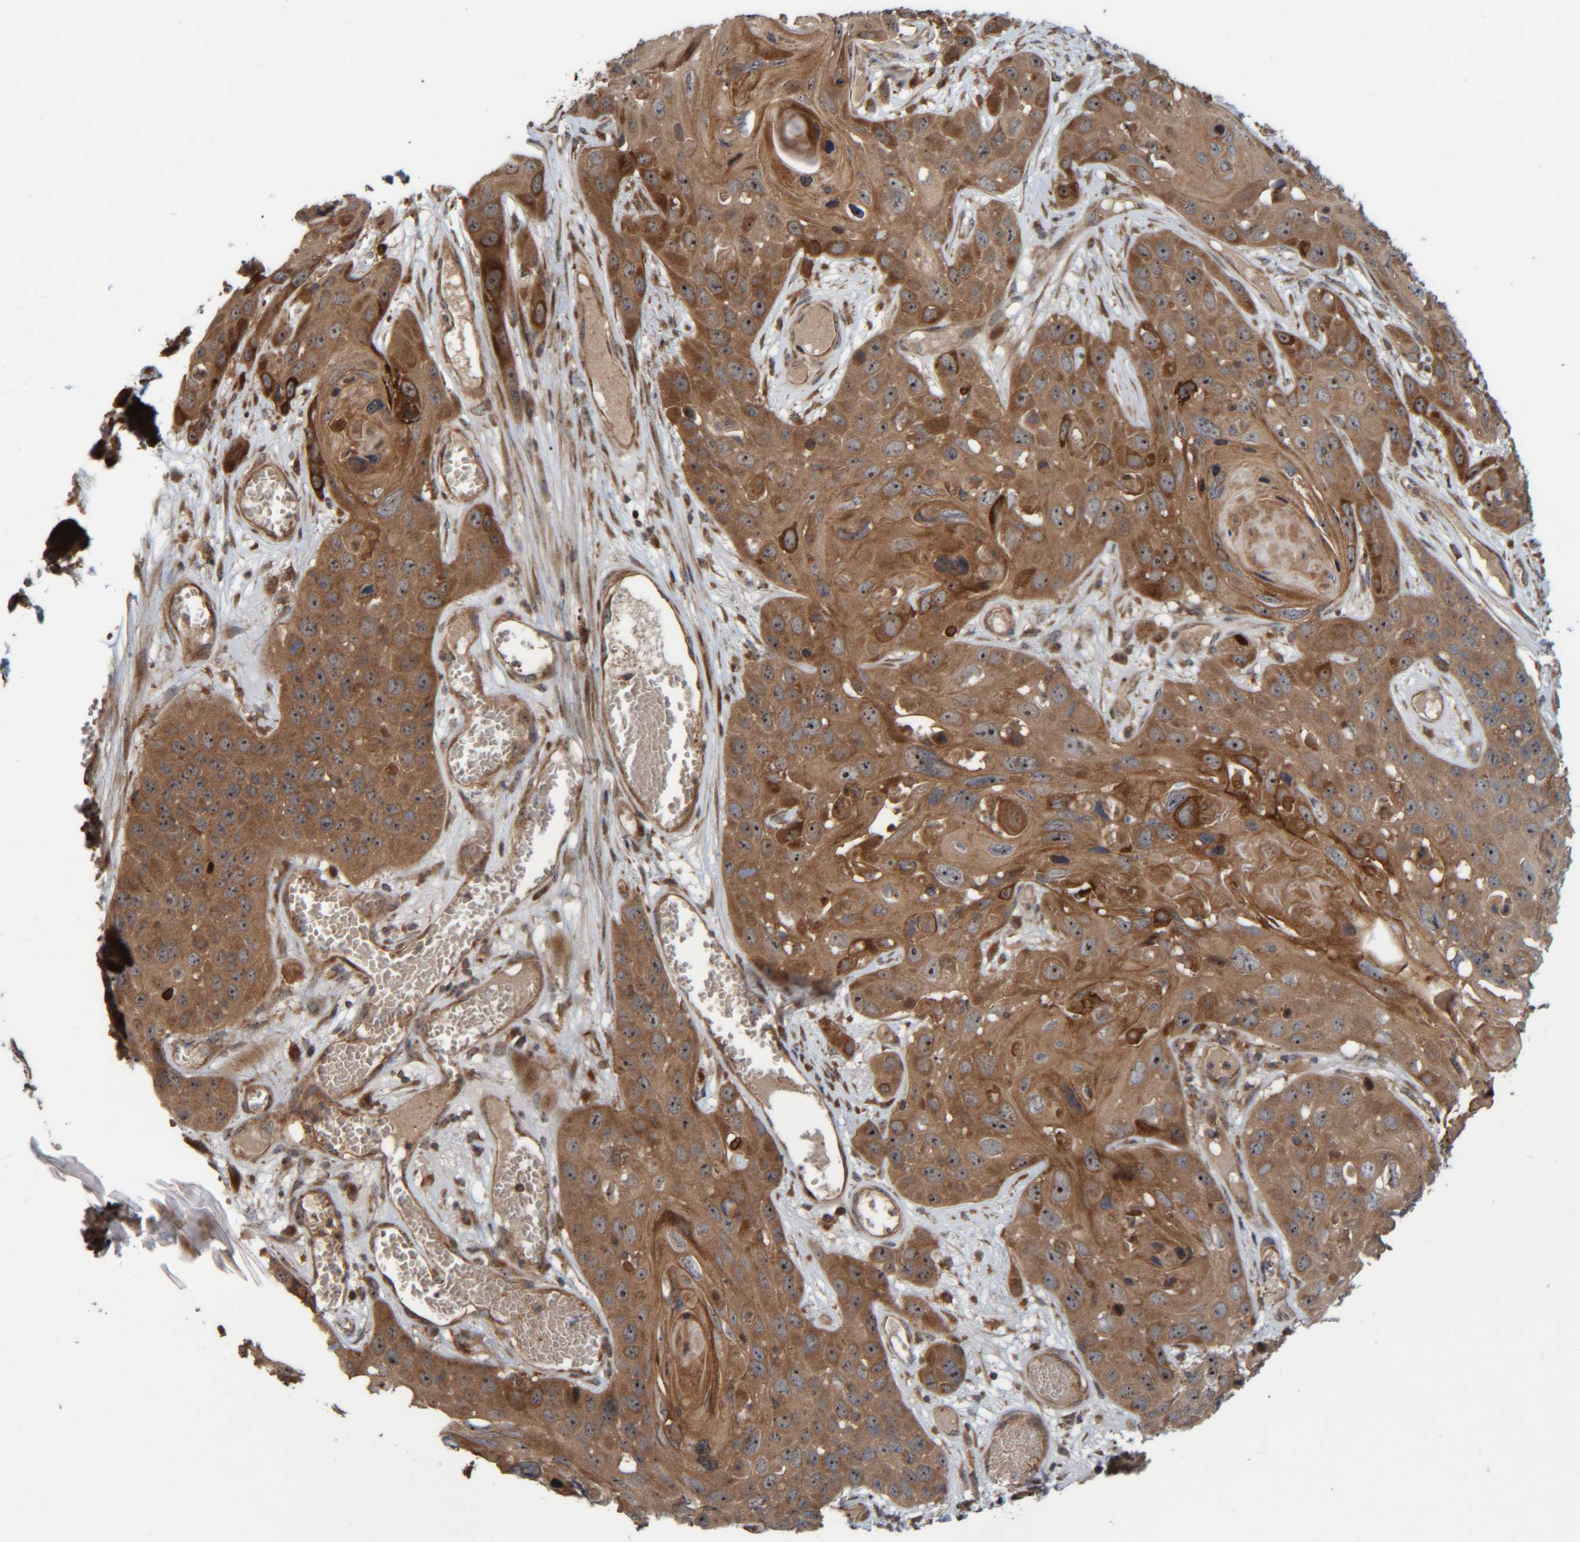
{"staining": {"intensity": "moderate", "quantity": ">75%", "location": "cytoplasmic/membranous,nuclear"}, "tissue": "skin cancer", "cell_type": "Tumor cells", "image_type": "cancer", "snomed": [{"axis": "morphology", "description": "Squamous cell carcinoma, NOS"}, {"axis": "topography", "description": "Skin"}], "caption": "Protein staining demonstrates moderate cytoplasmic/membranous and nuclear expression in approximately >75% of tumor cells in skin squamous cell carcinoma.", "gene": "CCDC57", "patient": {"sex": "male", "age": 55}}